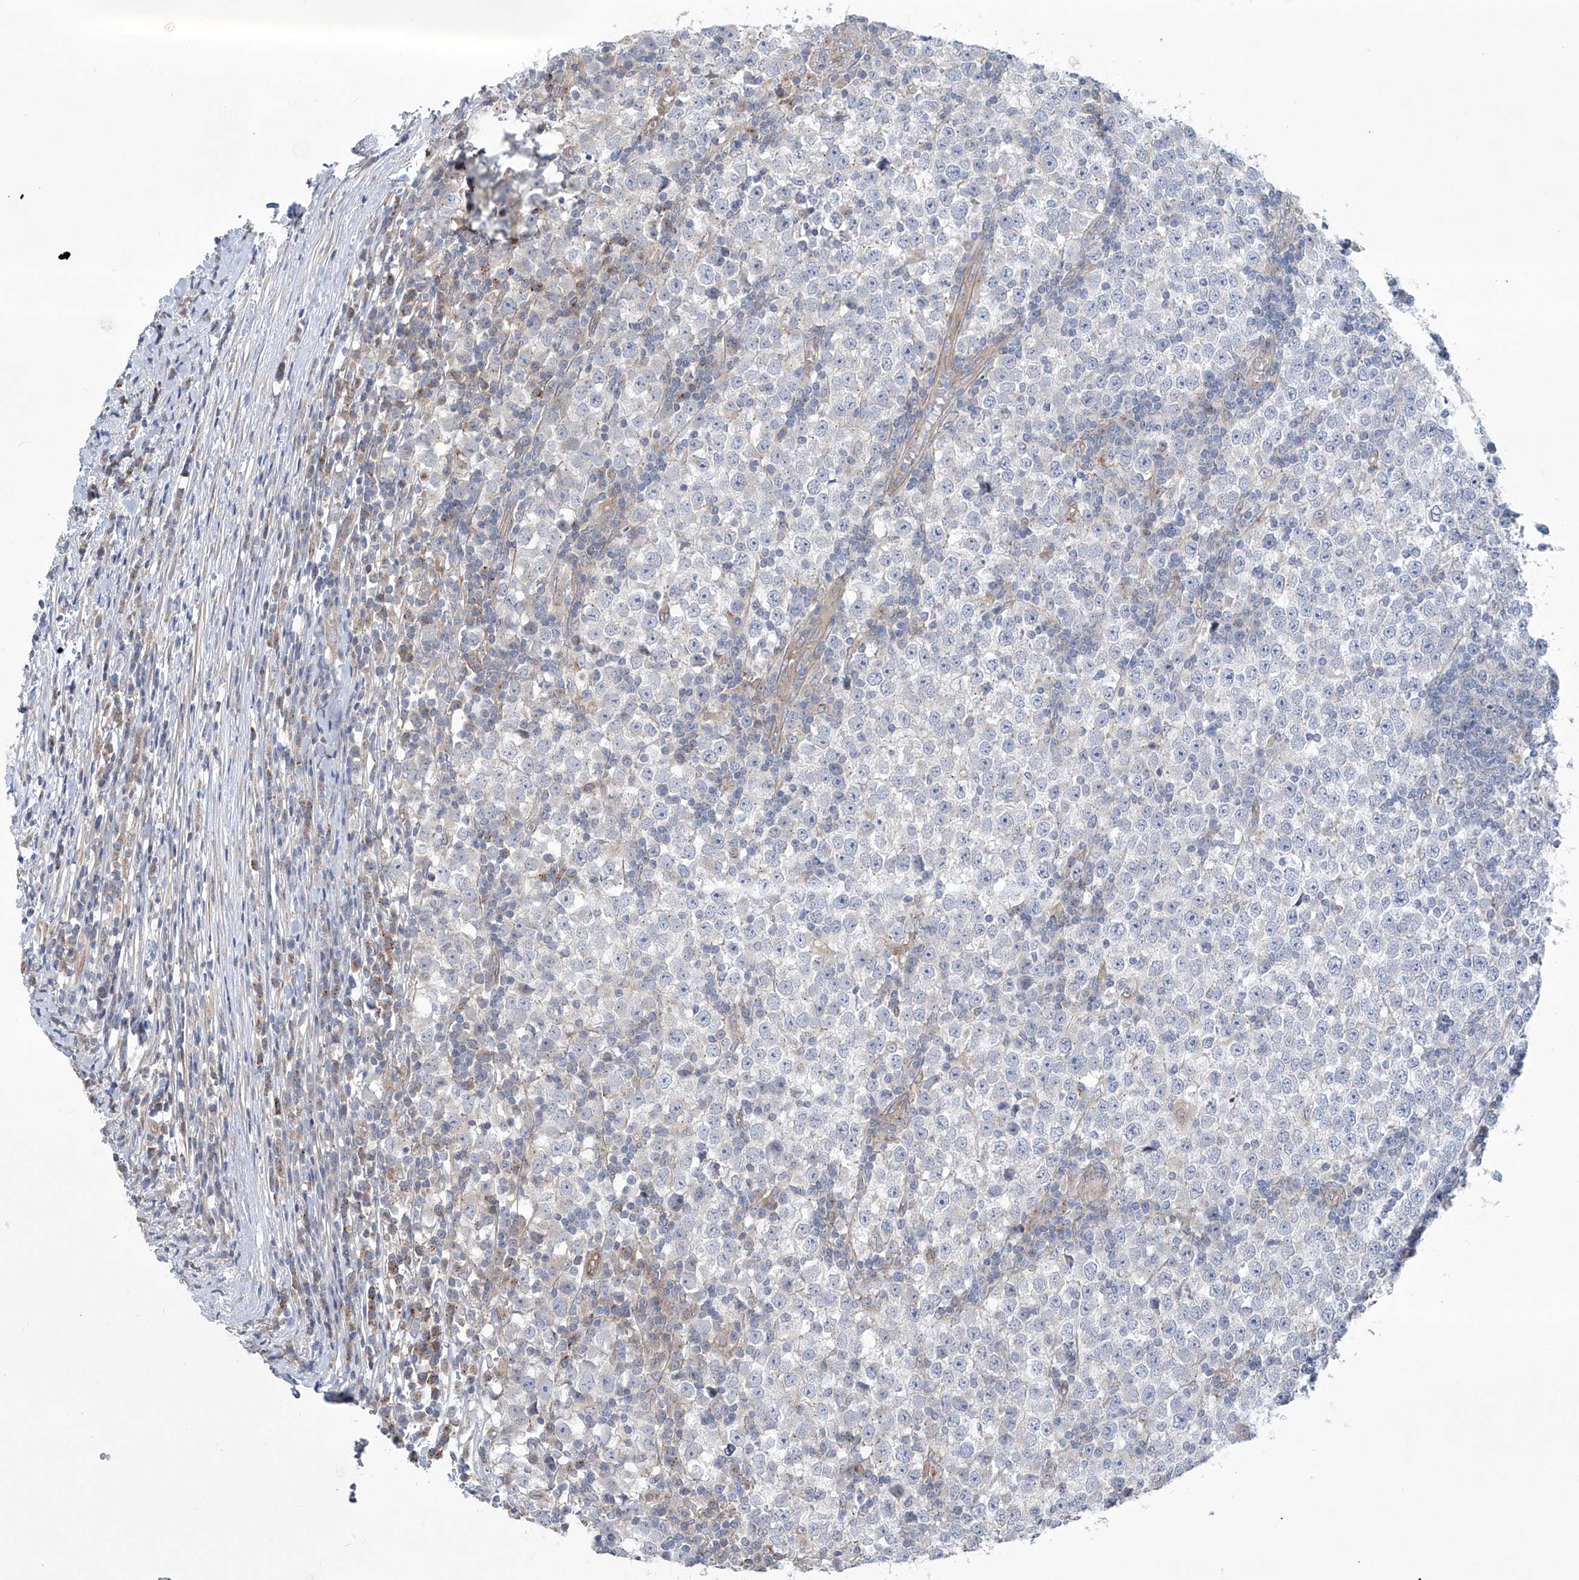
{"staining": {"intensity": "negative", "quantity": "none", "location": "none"}, "tissue": "testis cancer", "cell_type": "Tumor cells", "image_type": "cancer", "snomed": [{"axis": "morphology", "description": "Seminoma, NOS"}, {"axis": "topography", "description": "Testis"}], "caption": "High magnification brightfield microscopy of seminoma (testis) stained with DAB (3,3'-diaminobenzidine) (brown) and counterstained with hematoxylin (blue): tumor cells show no significant expression.", "gene": "KLC4", "patient": {"sex": "male", "age": 65}}